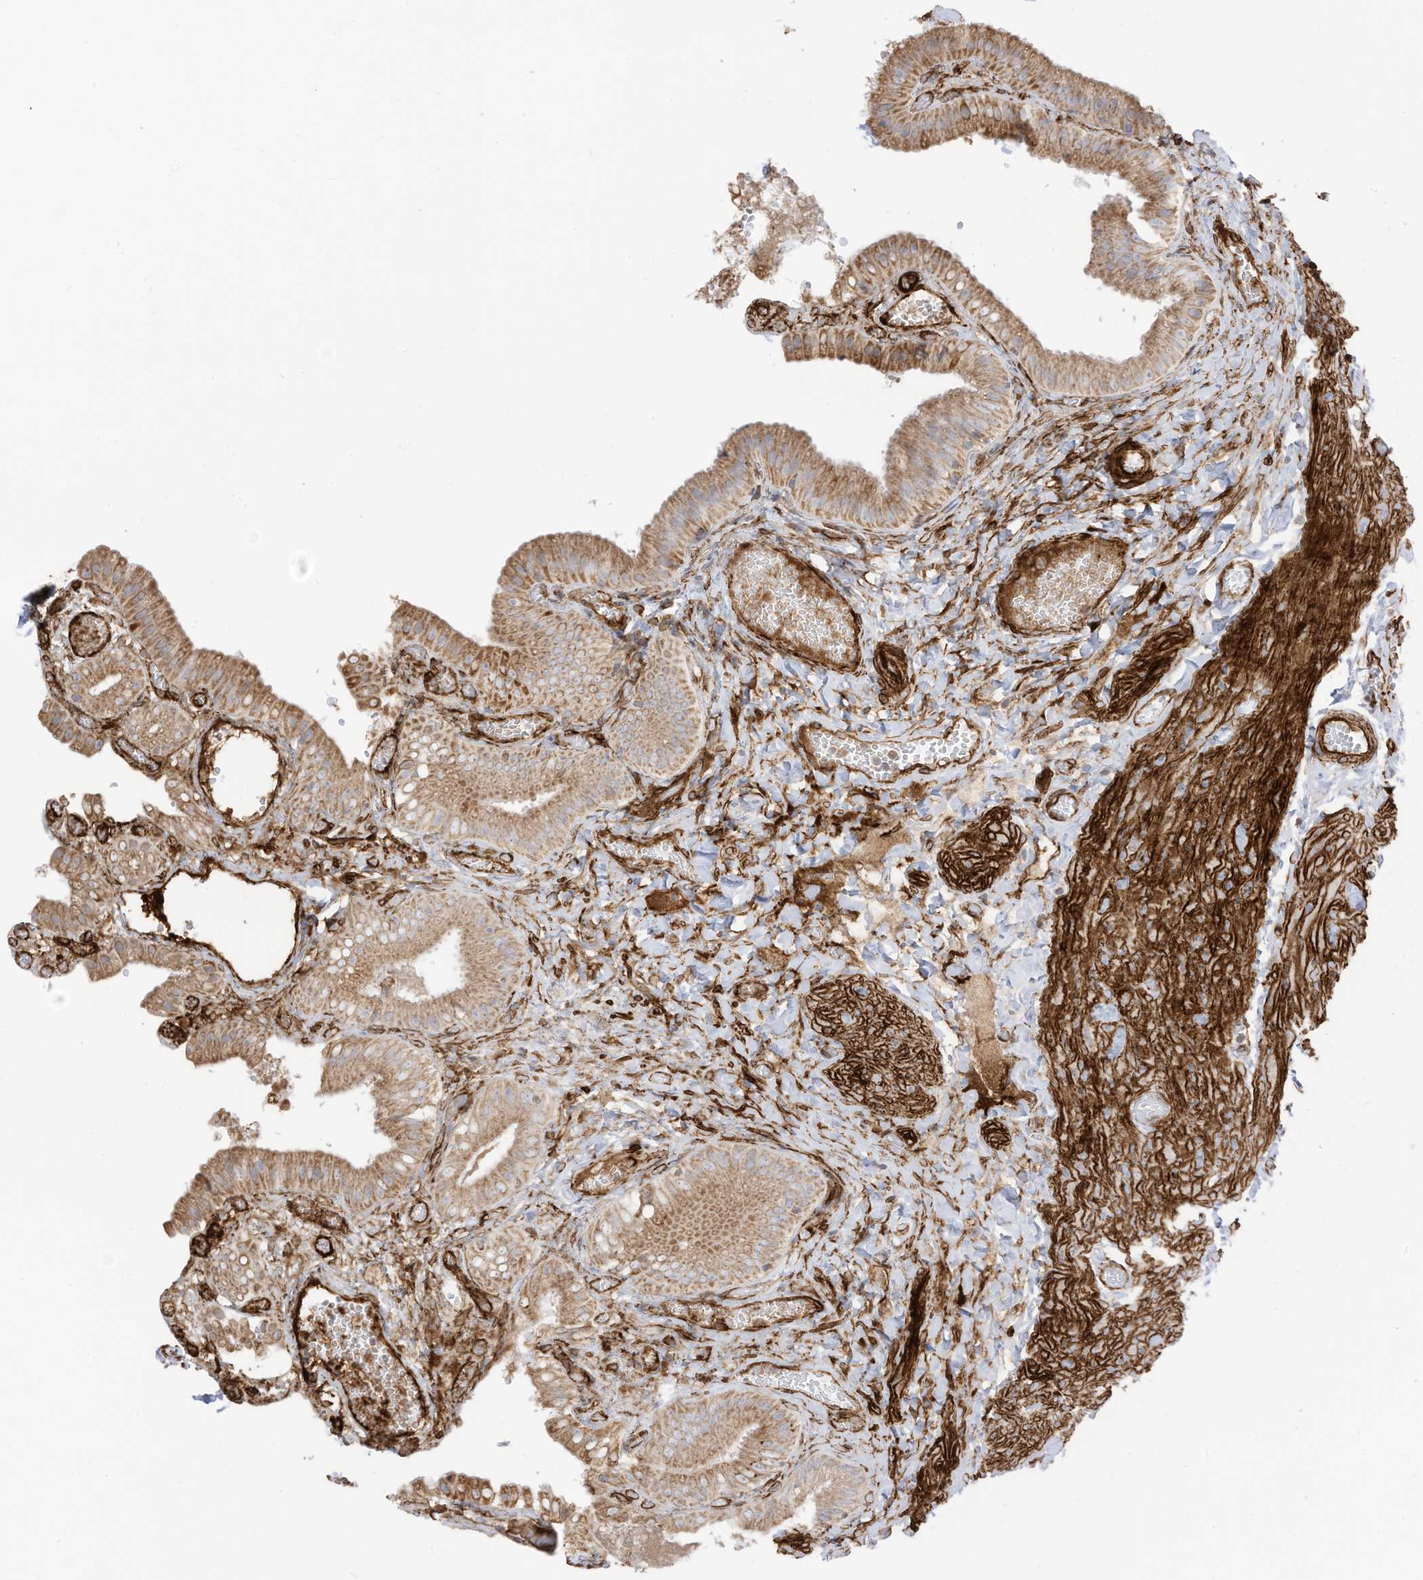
{"staining": {"intensity": "moderate", "quantity": ">75%", "location": "cytoplasmic/membranous"}, "tissue": "gallbladder", "cell_type": "Glandular cells", "image_type": "normal", "snomed": [{"axis": "morphology", "description": "Normal tissue, NOS"}, {"axis": "topography", "description": "Gallbladder"}], "caption": "Protein staining of unremarkable gallbladder reveals moderate cytoplasmic/membranous positivity in approximately >75% of glandular cells. (DAB IHC with brightfield microscopy, high magnification).", "gene": "ABCB7", "patient": {"sex": "female", "age": 64}}